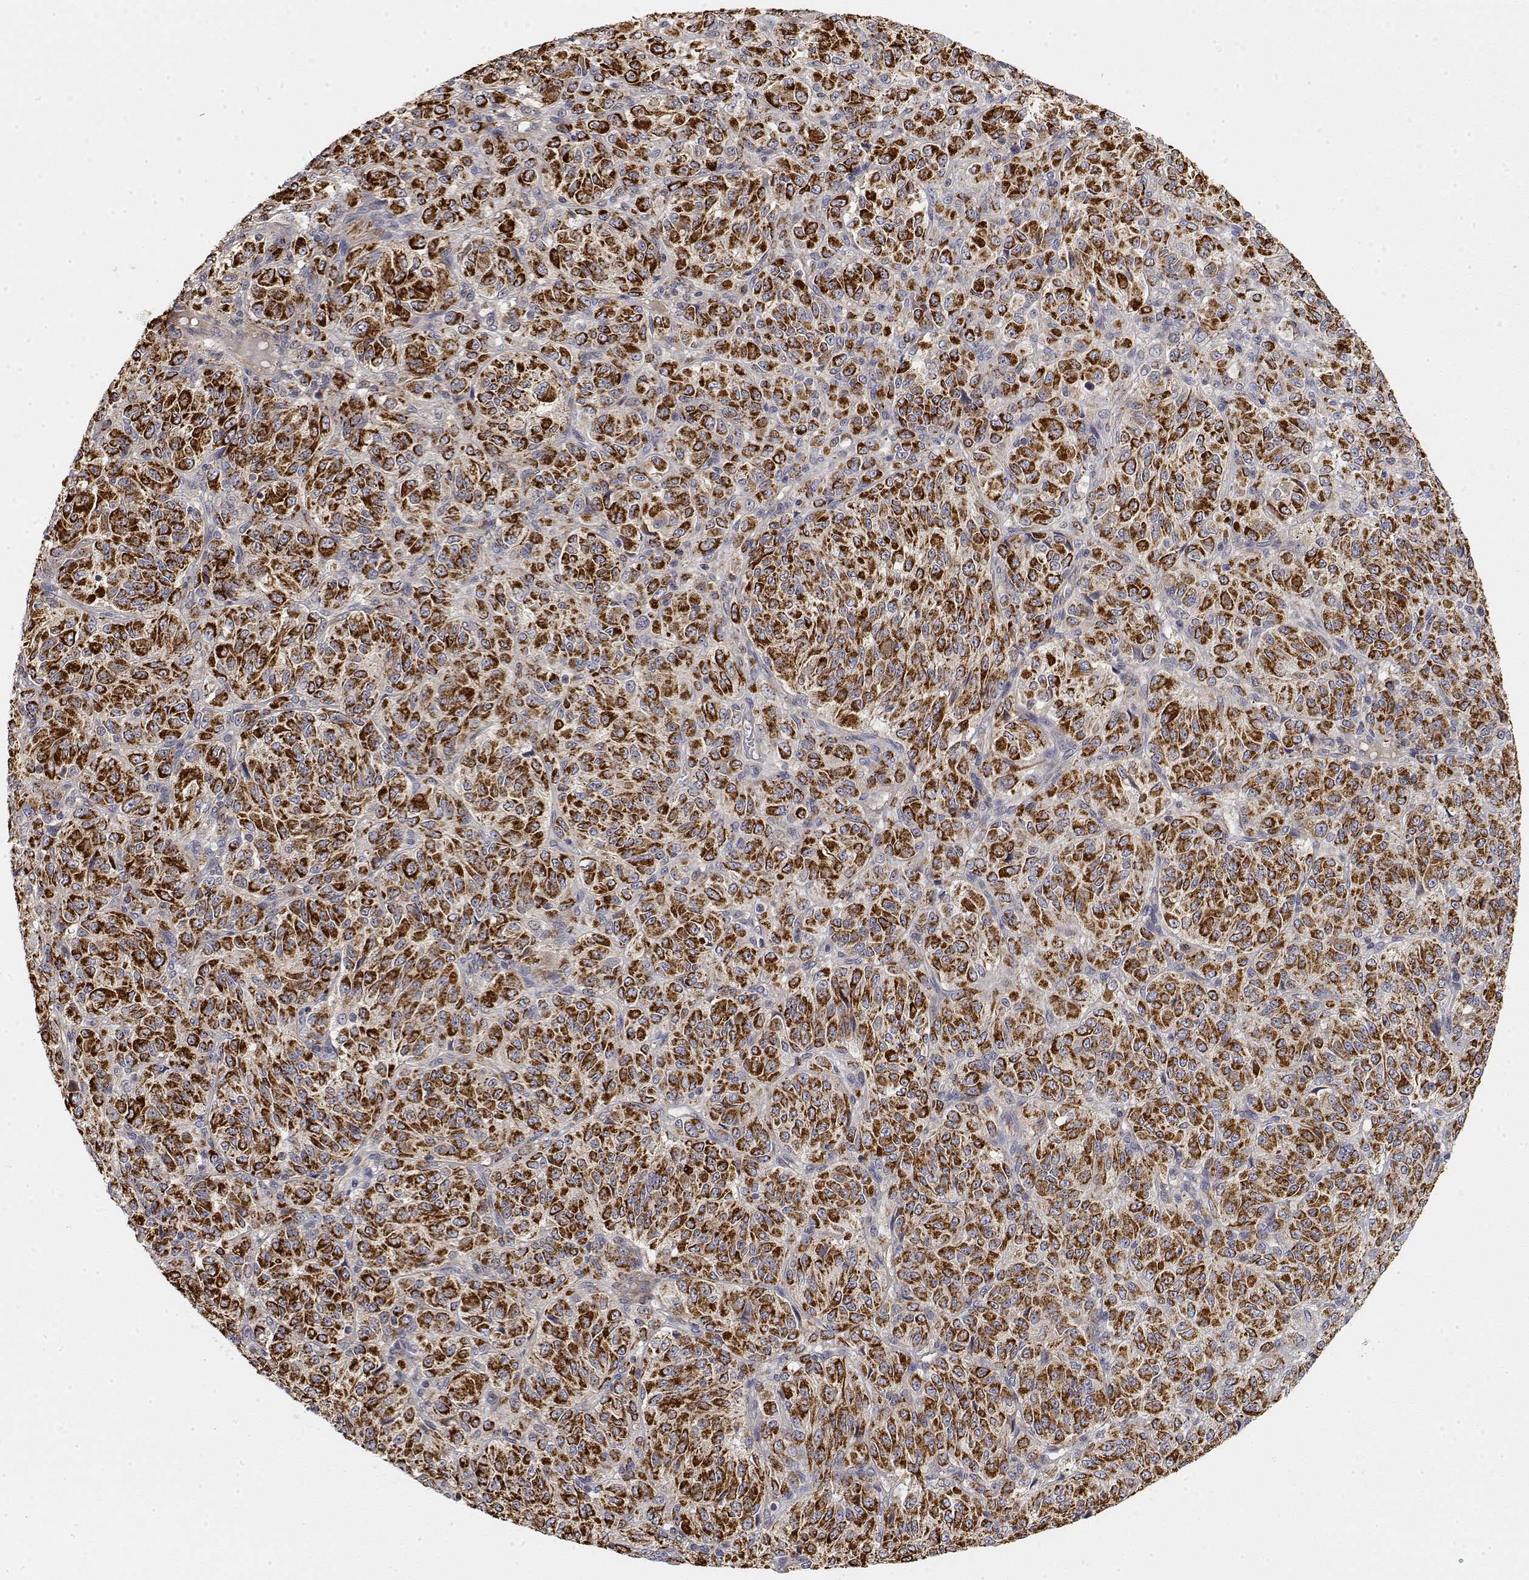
{"staining": {"intensity": "strong", "quantity": ">75%", "location": "cytoplasmic/membranous"}, "tissue": "melanoma", "cell_type": "Tumor cells", "image_type": "cancer", "snomed": [{"axis": "morphology", "description": "Malignant melanoma, Metastatic site"}, {"axis": "topography", "description": "Brain"}], "caption": "Malignant melanoma (metastatic site) tissue displays strong cytoplasmic/membranous positivity in about >75% of tumor cells", "gene": "LONRF3", "patient": {"sex": "female", "age": 56}}